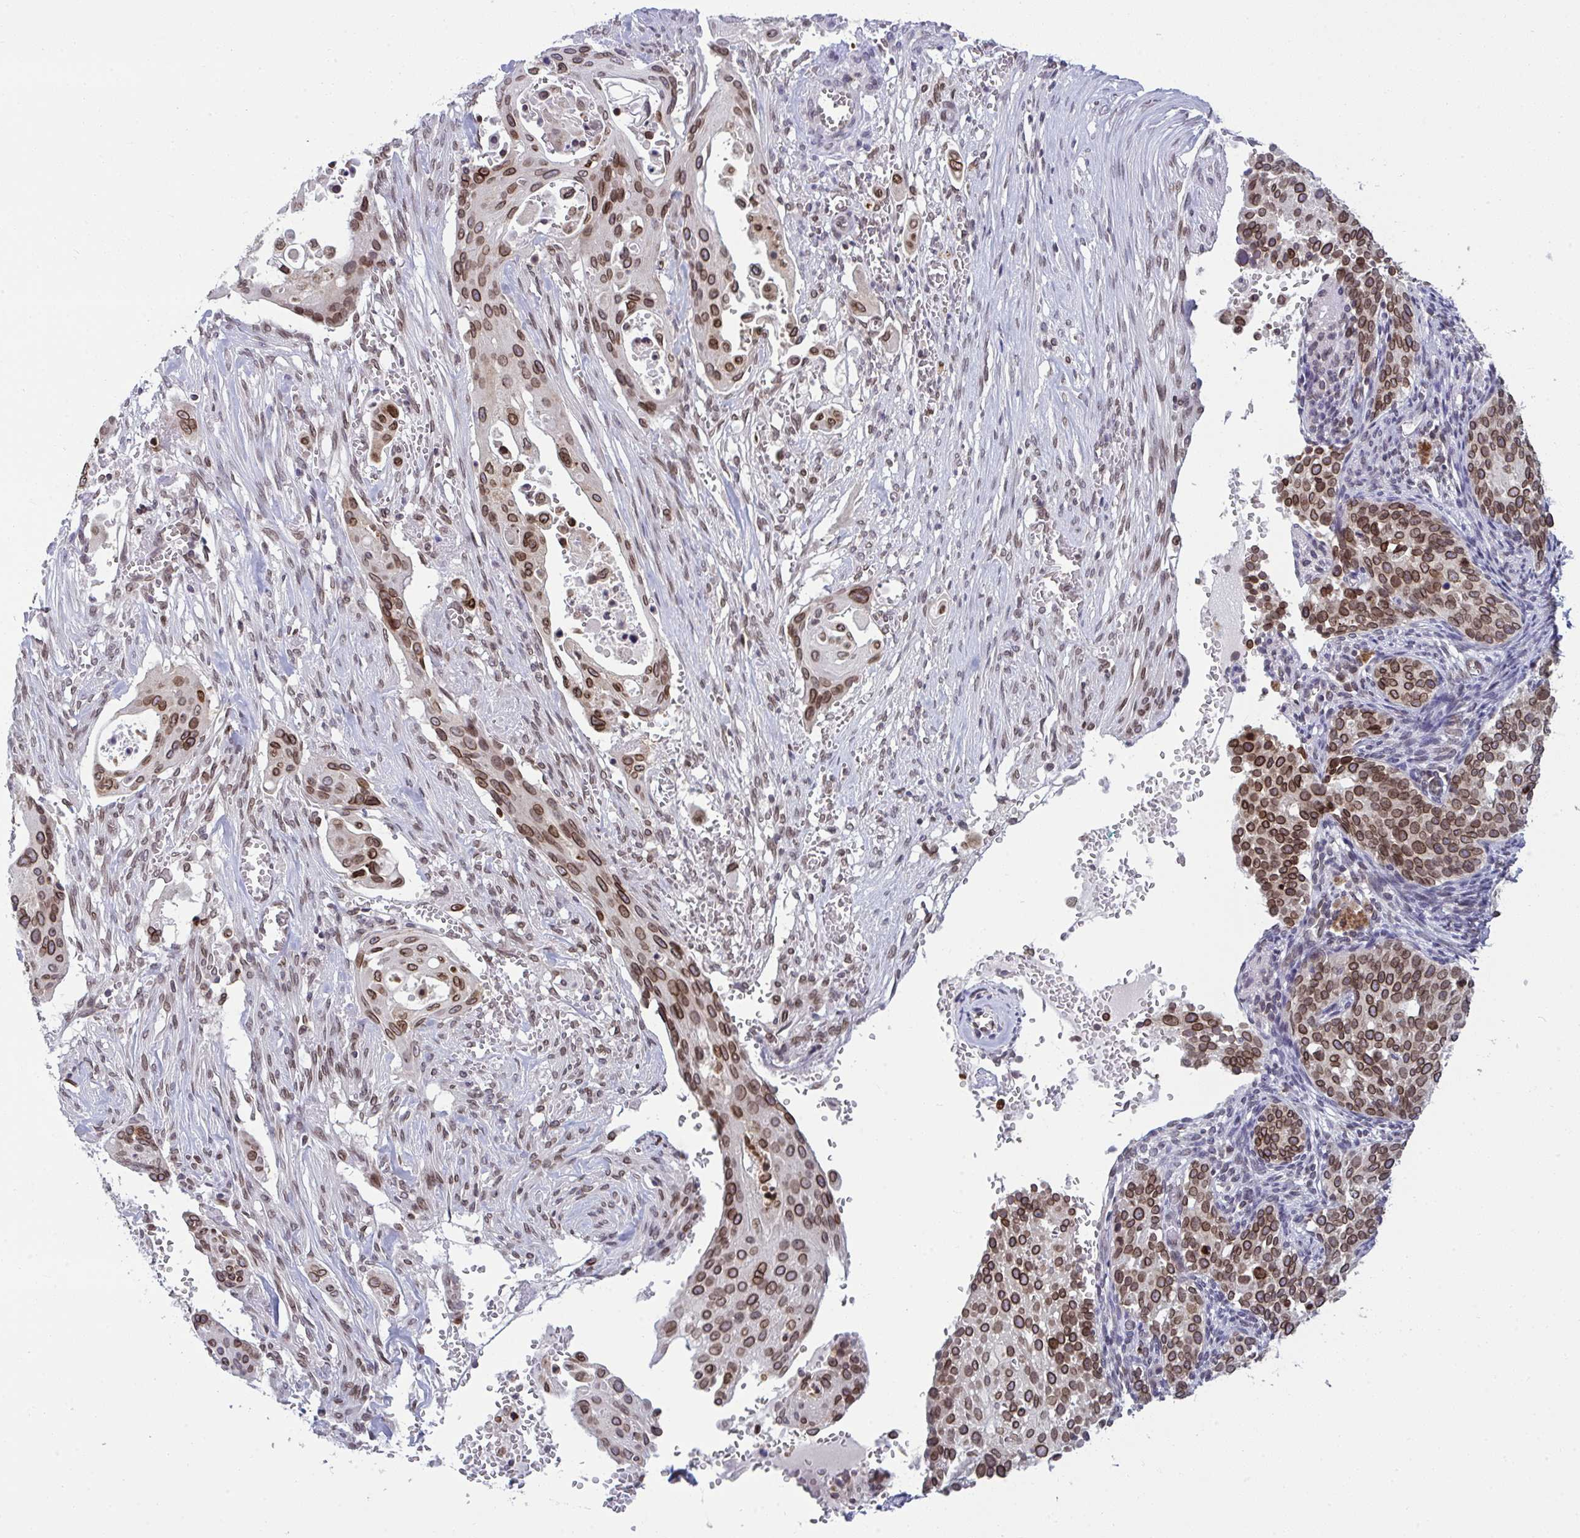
{"staining": {"intensity": "moderate", "quantity": ">75%", "location": "cytoplasmic/membranous,nuclear"}, "tissue": "cervical cancer", "cell_type": "Tumor cells", "image_type": "cancer", "snomed": [{"axis": "morphology", "description": "Squamous cell carcinoma, NOS"}, {"axis": "topography", "description": "Cervix"}], "caption": "About >75% of tumor cells in cervical squamous cell carcinoma display moderate cytoplasmic/membranous and nuclear protein positivity as visualized by brown immunohistochemical staining.", "gene": "RANBP2", "patient": {"sex": "female", "age": 44}}